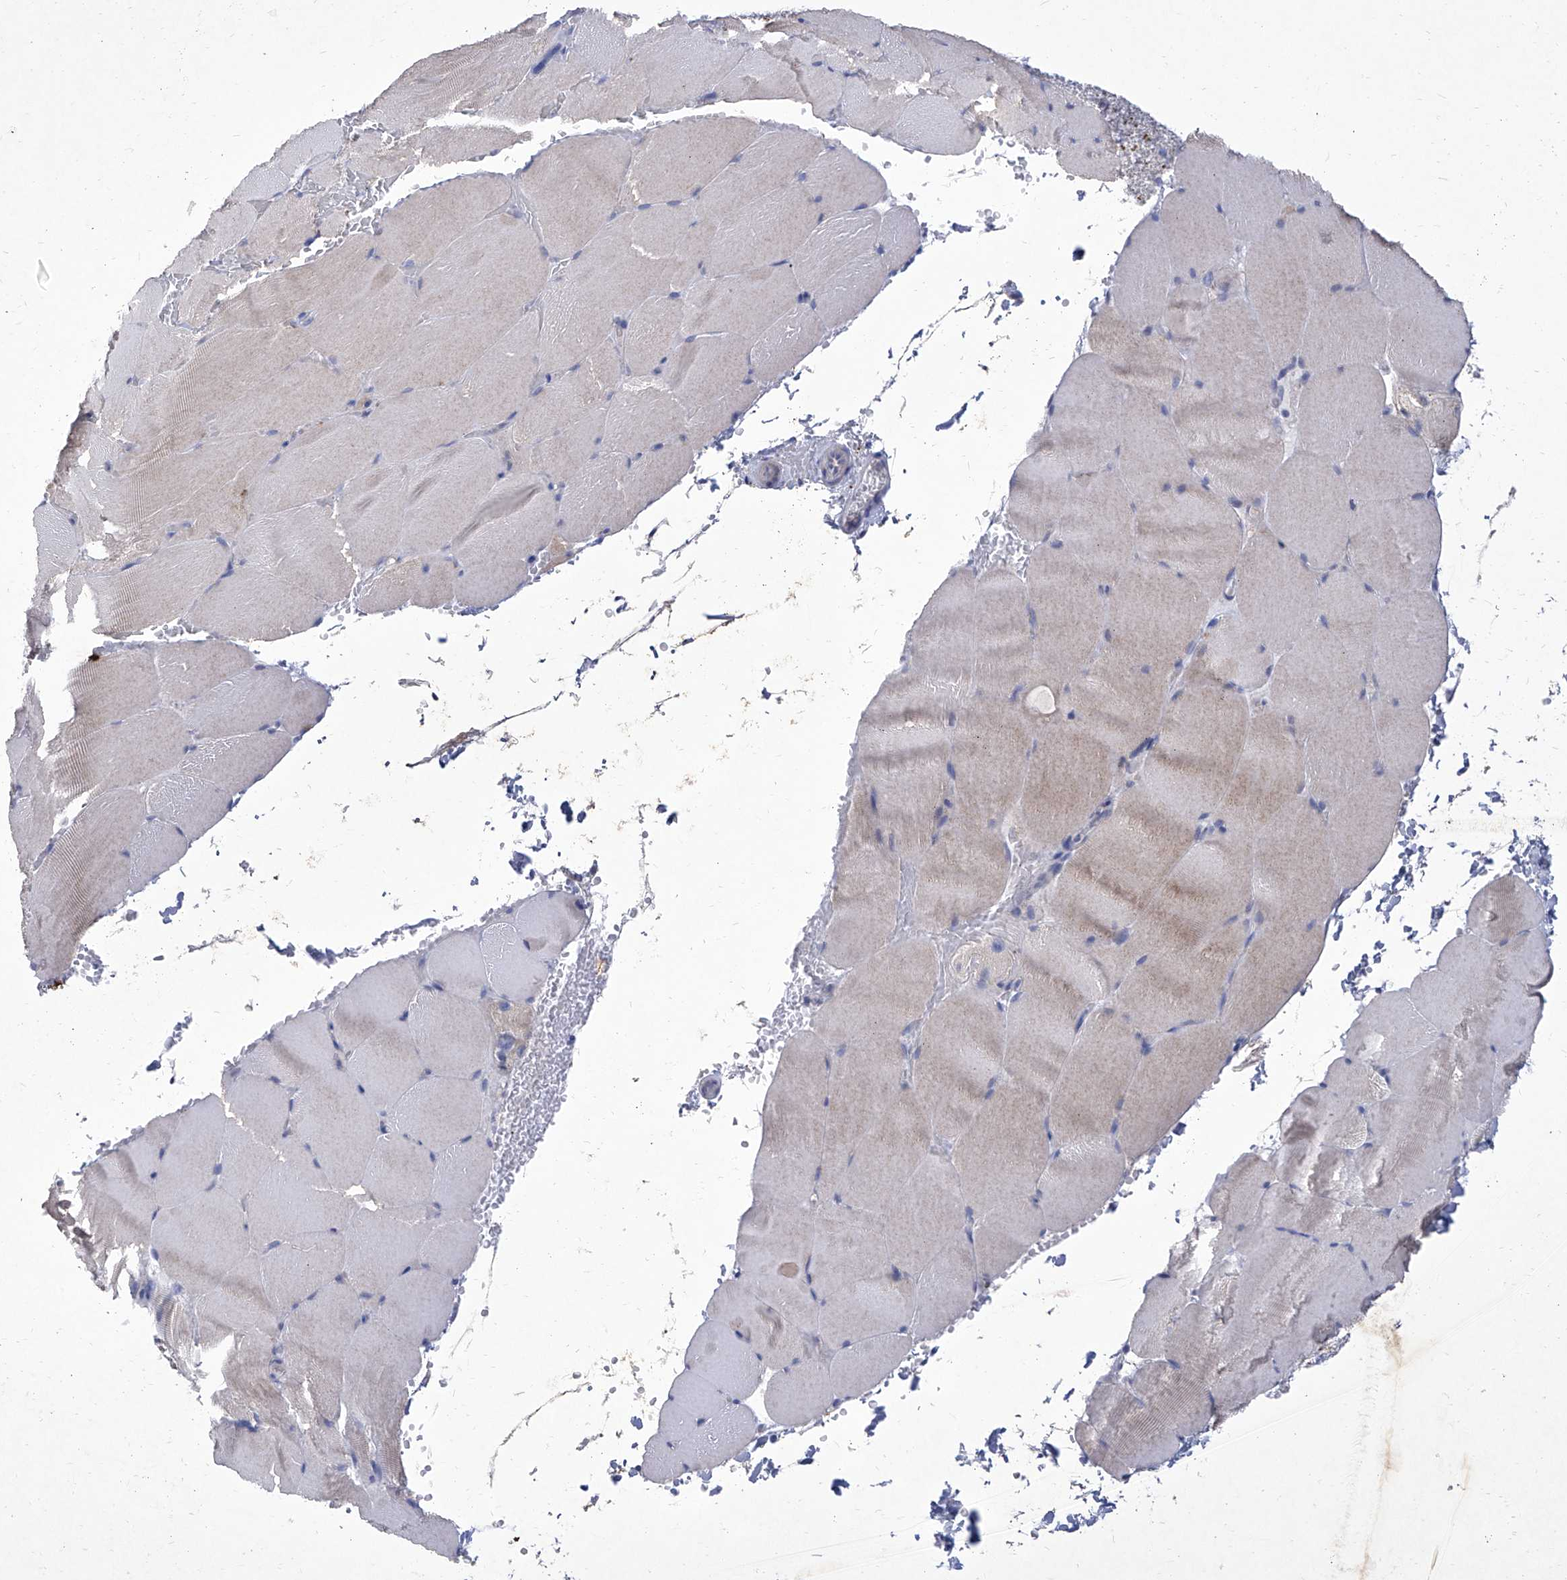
{"staining": {"intensity": "weak", "quantity": "<25%", "location": "cytoplasmic/membranous"}, "tissue": "skeletal muscle", "cell_type": "Myocytes", "image_type": "normal", "snomed": [{"axis": "morphology", "description": "Normal tissue, NOS"}, {"axis": "topography", "description": "Skeletal muscle"}, {"axis": "topography", "description": "Parathyroid gland"}], "caption": "Immunohistochemistry of unremarkable skeletal muscle exhibits no positivity in myocytes.", "gene": "IFNL2", "patient": {"sex": "female", "age": 37}}